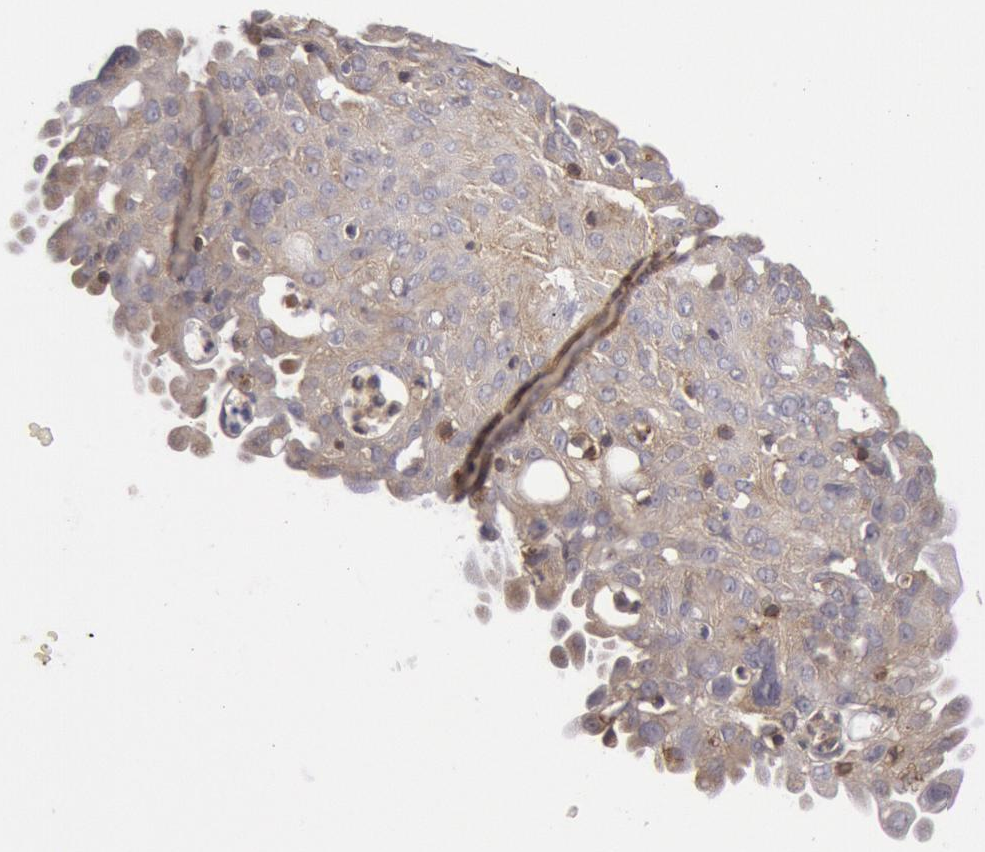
{"staining": {"intensity": "weak", "quantity": ">75%", "location": "cytoplasmic/membranous"}, "tissue": "cervical cancer", "cell_type": "Tumor cells", "image_type": "cancer", "snomed": [{"axis": "morphology", "description": "Normal tissue, NOS"}, {"axis": "morphology", "description": "Squamous cell carcinoma, NOS"}, {"axis": "topography", "description": "Cervix"}], "caption": "The micrograph reveals staining of squamous cell carcinoma (cervical), revealing weak cytoplasmic/membranous protein staining (brown color) within tumor cells. Nuclei are stained in blue.", "gene": "IKBKB", "patient": {"sex": "female", "age": 45}}